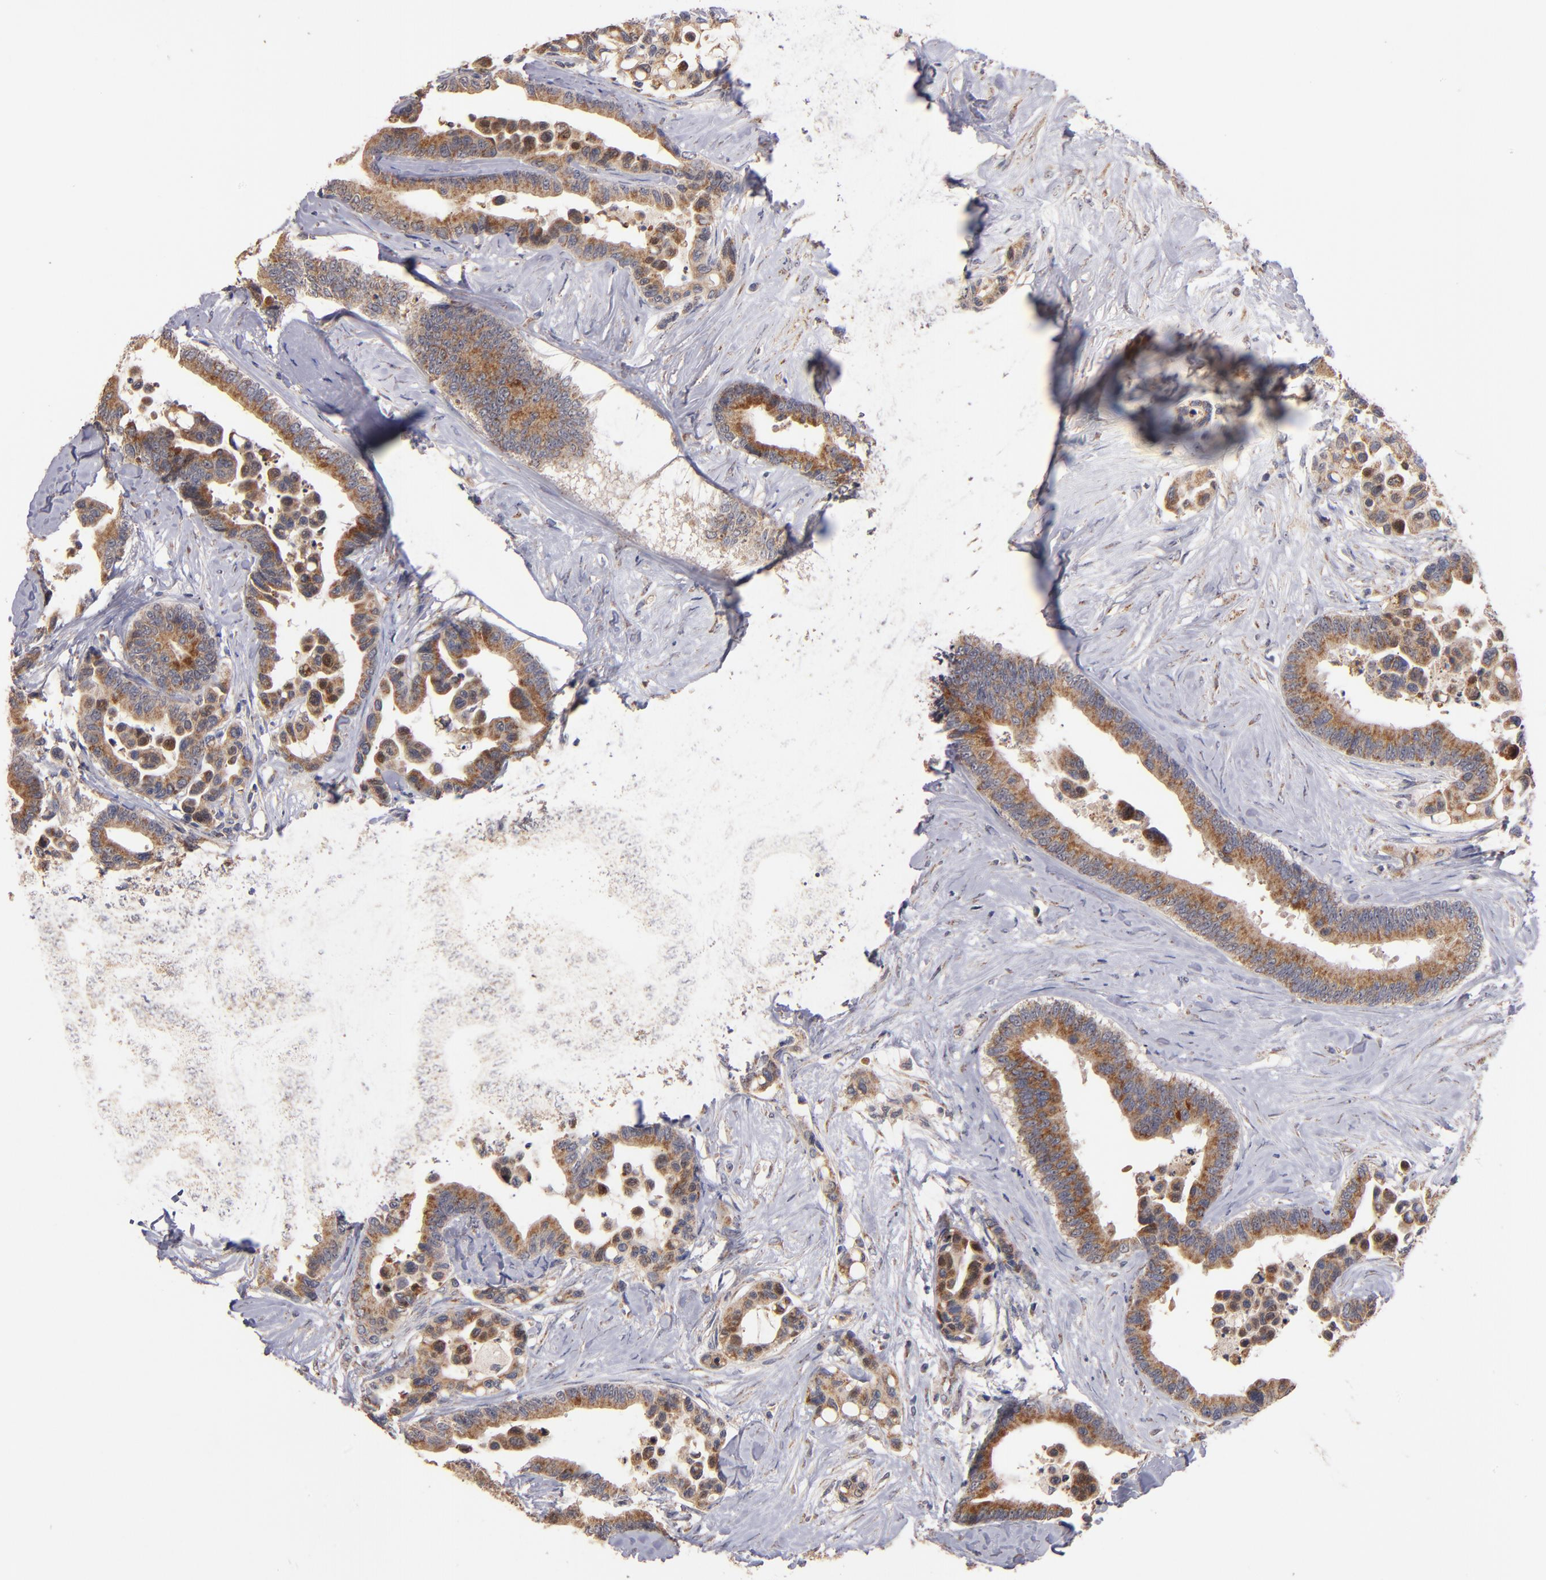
{"staining": {"intensity": "moderate", "quantity": ">75%", "location": "cytoplasmic/membranous"}, "tissue": "colorectal cancer", "cell_type": "Tumor cells", "image_type": "cancer", "snomed": [{"axis": "morphology", "description": "Adenocarcinoma, NOS"}, {"axis": "topography", "description": "Colon"}], "caption": "Colorectal cancer stained for a protein (brown) exhibits moderate cytoplasmic/membranous positive staining in about >75% of tumor cells.", "gene": "DIABLO", "patient": {"sex": "male", "age": 82}}